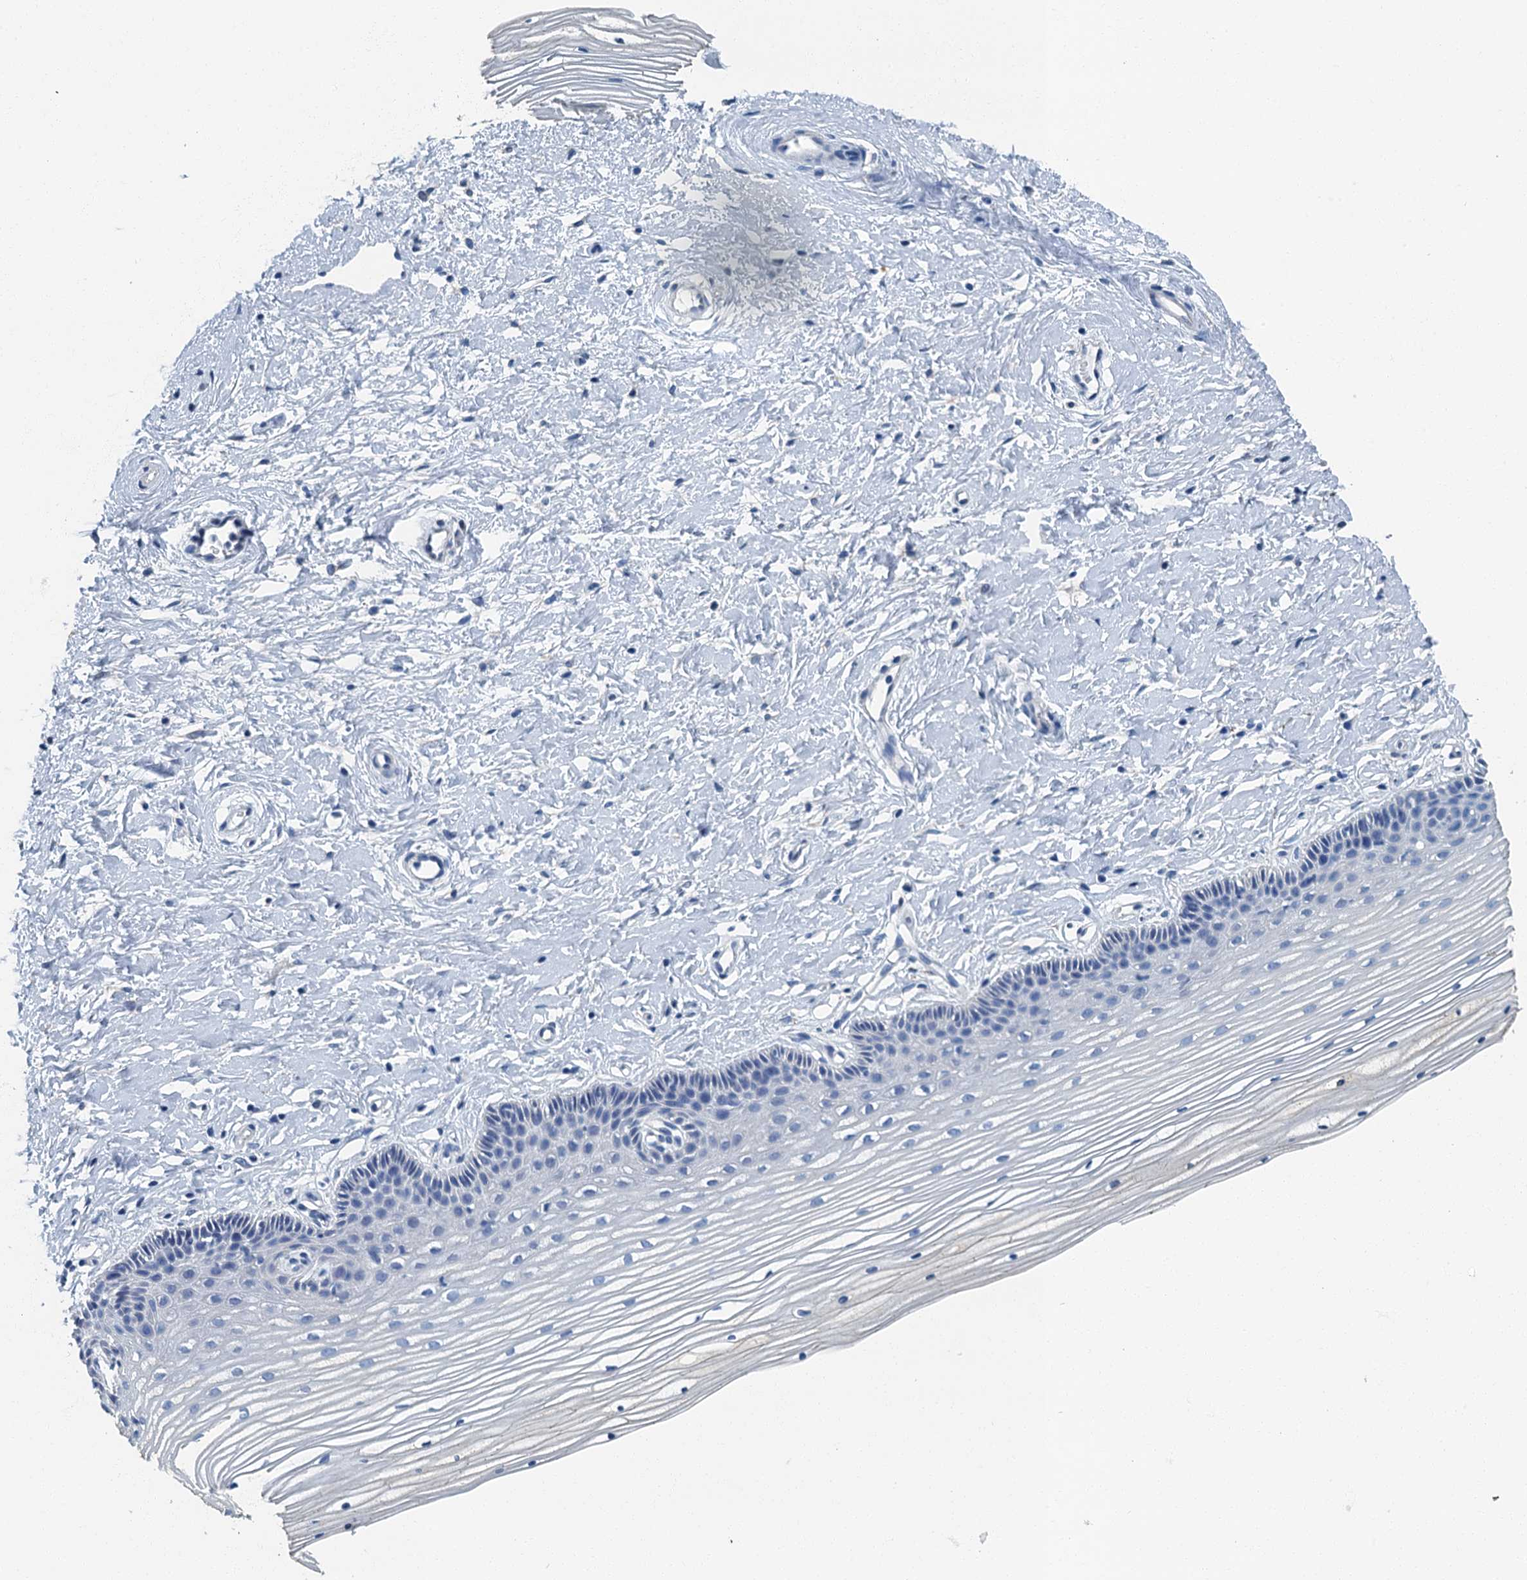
{"staining": {"intensity": "negative", "quantity": "none", "location": "none"}, "tissue": "vagina", "cell_type": "Squamous epithelial cells", "image_type": "normal", "snomed": [{"axis": "morphology", "description": "Normal tissue, NOS"}, {"axis": "topography", "description": "Vagina"}, {"axis": "topography", "description": "Cervix"}], "caption": "Immunohistochemistry (IHC) of benign vagina exhibits no staining in squamous epithelial cells. (Immunohistochemistry, brightfield microscopy, high magnification).", "gene": "GADL1", "patient": {"sex": "female", "age": 40}}